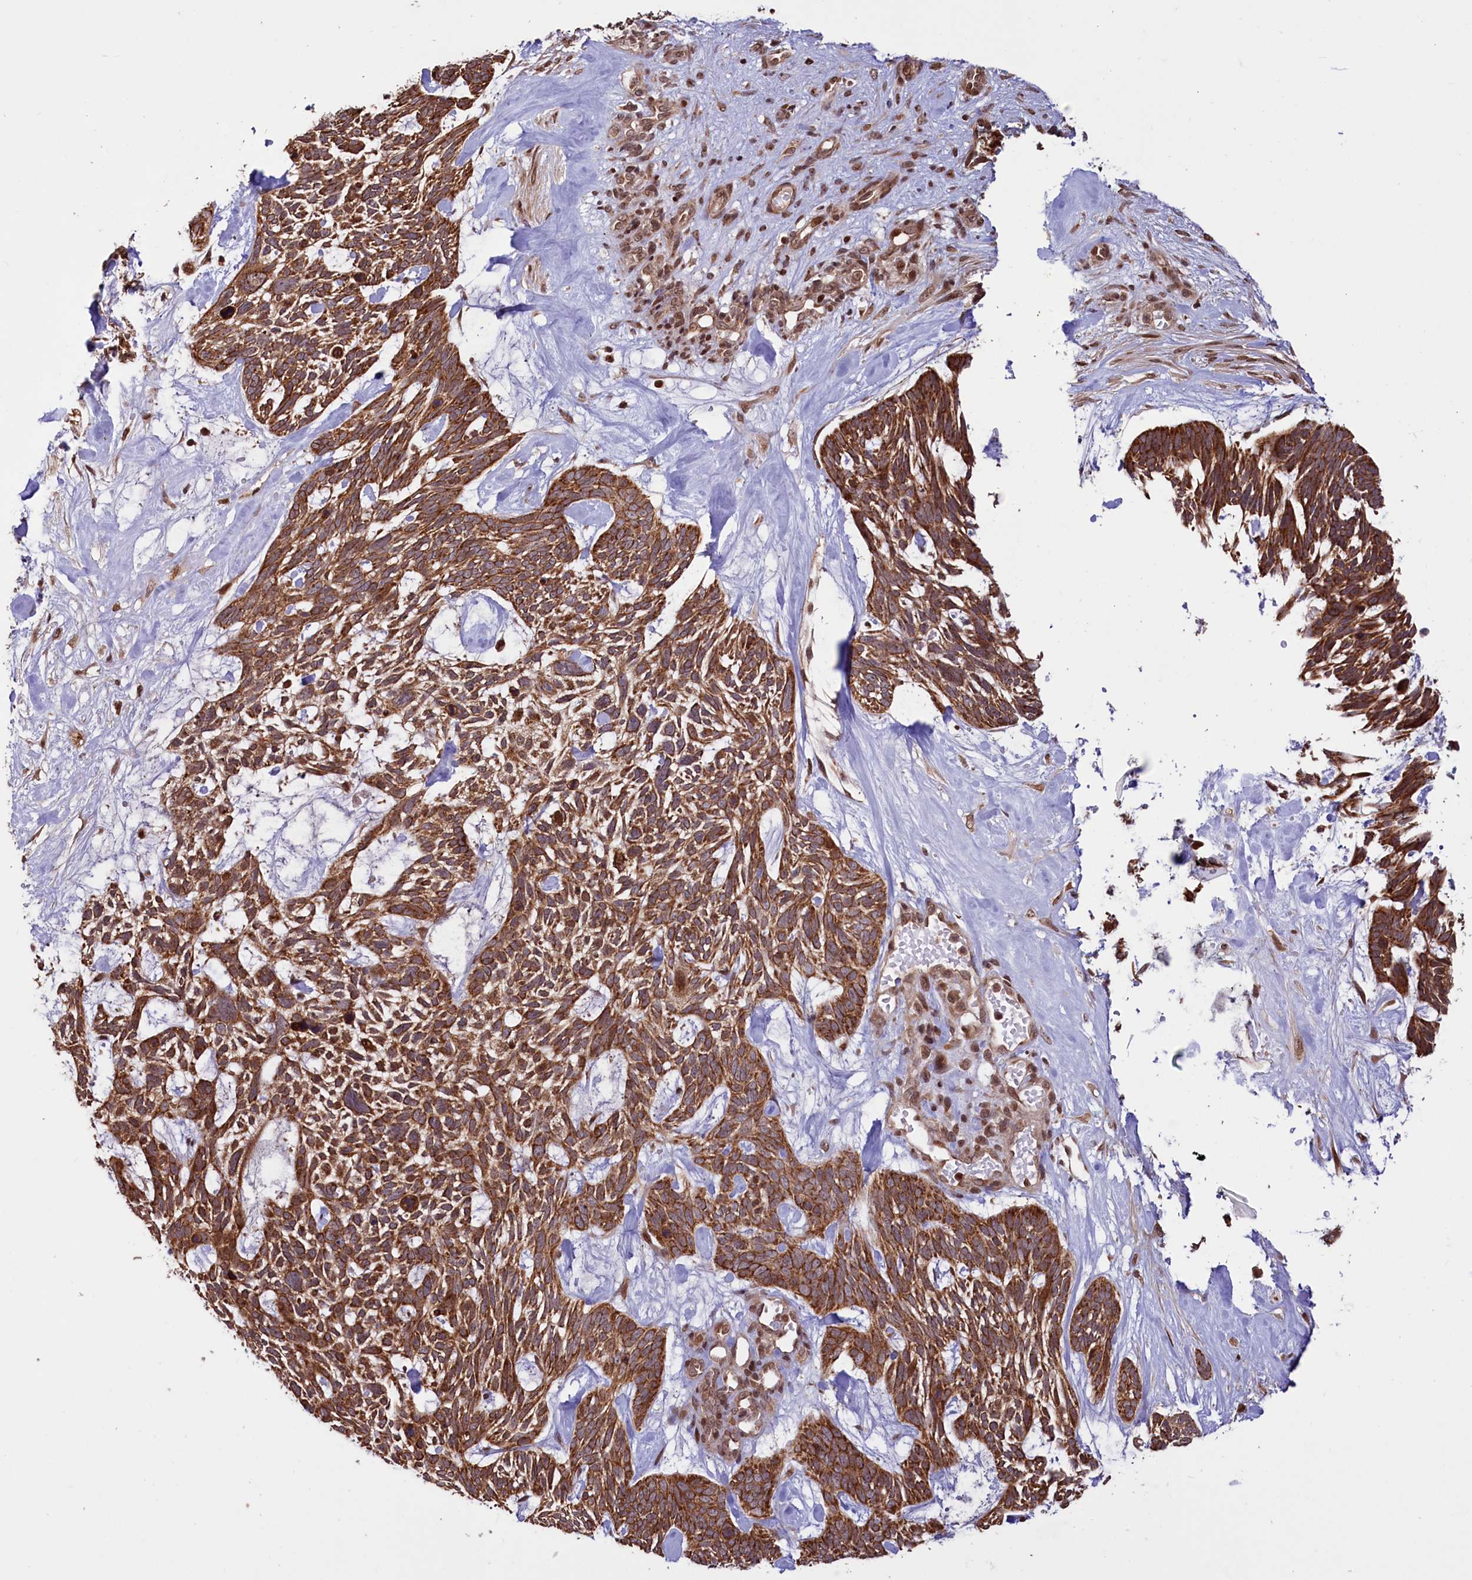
{"staining": {"intensity": "strong", "quantity": ">75%", "location": "cytoplasmic/membranous"}, "tissue": "skin cancer", "cell_type": "Tumor cells", "image_type": "cancer", "snomed": [{"axis": "morphology", "description": "Basal cell carcinoma"}, {"axis": "topography", "description": "Skin"}], "caption": "Protein staining shows strong cytoplasmic/membranous expression in approximately >75% of tumor cells in skin cancer (basal cell carcinoma). The staining was performed using DAB, with brown indicating positive protein expression. Nuclei are stained blue with hematoxylin.", "gene": "PHC3", "patient": {"sex": "male", "age": 88}}